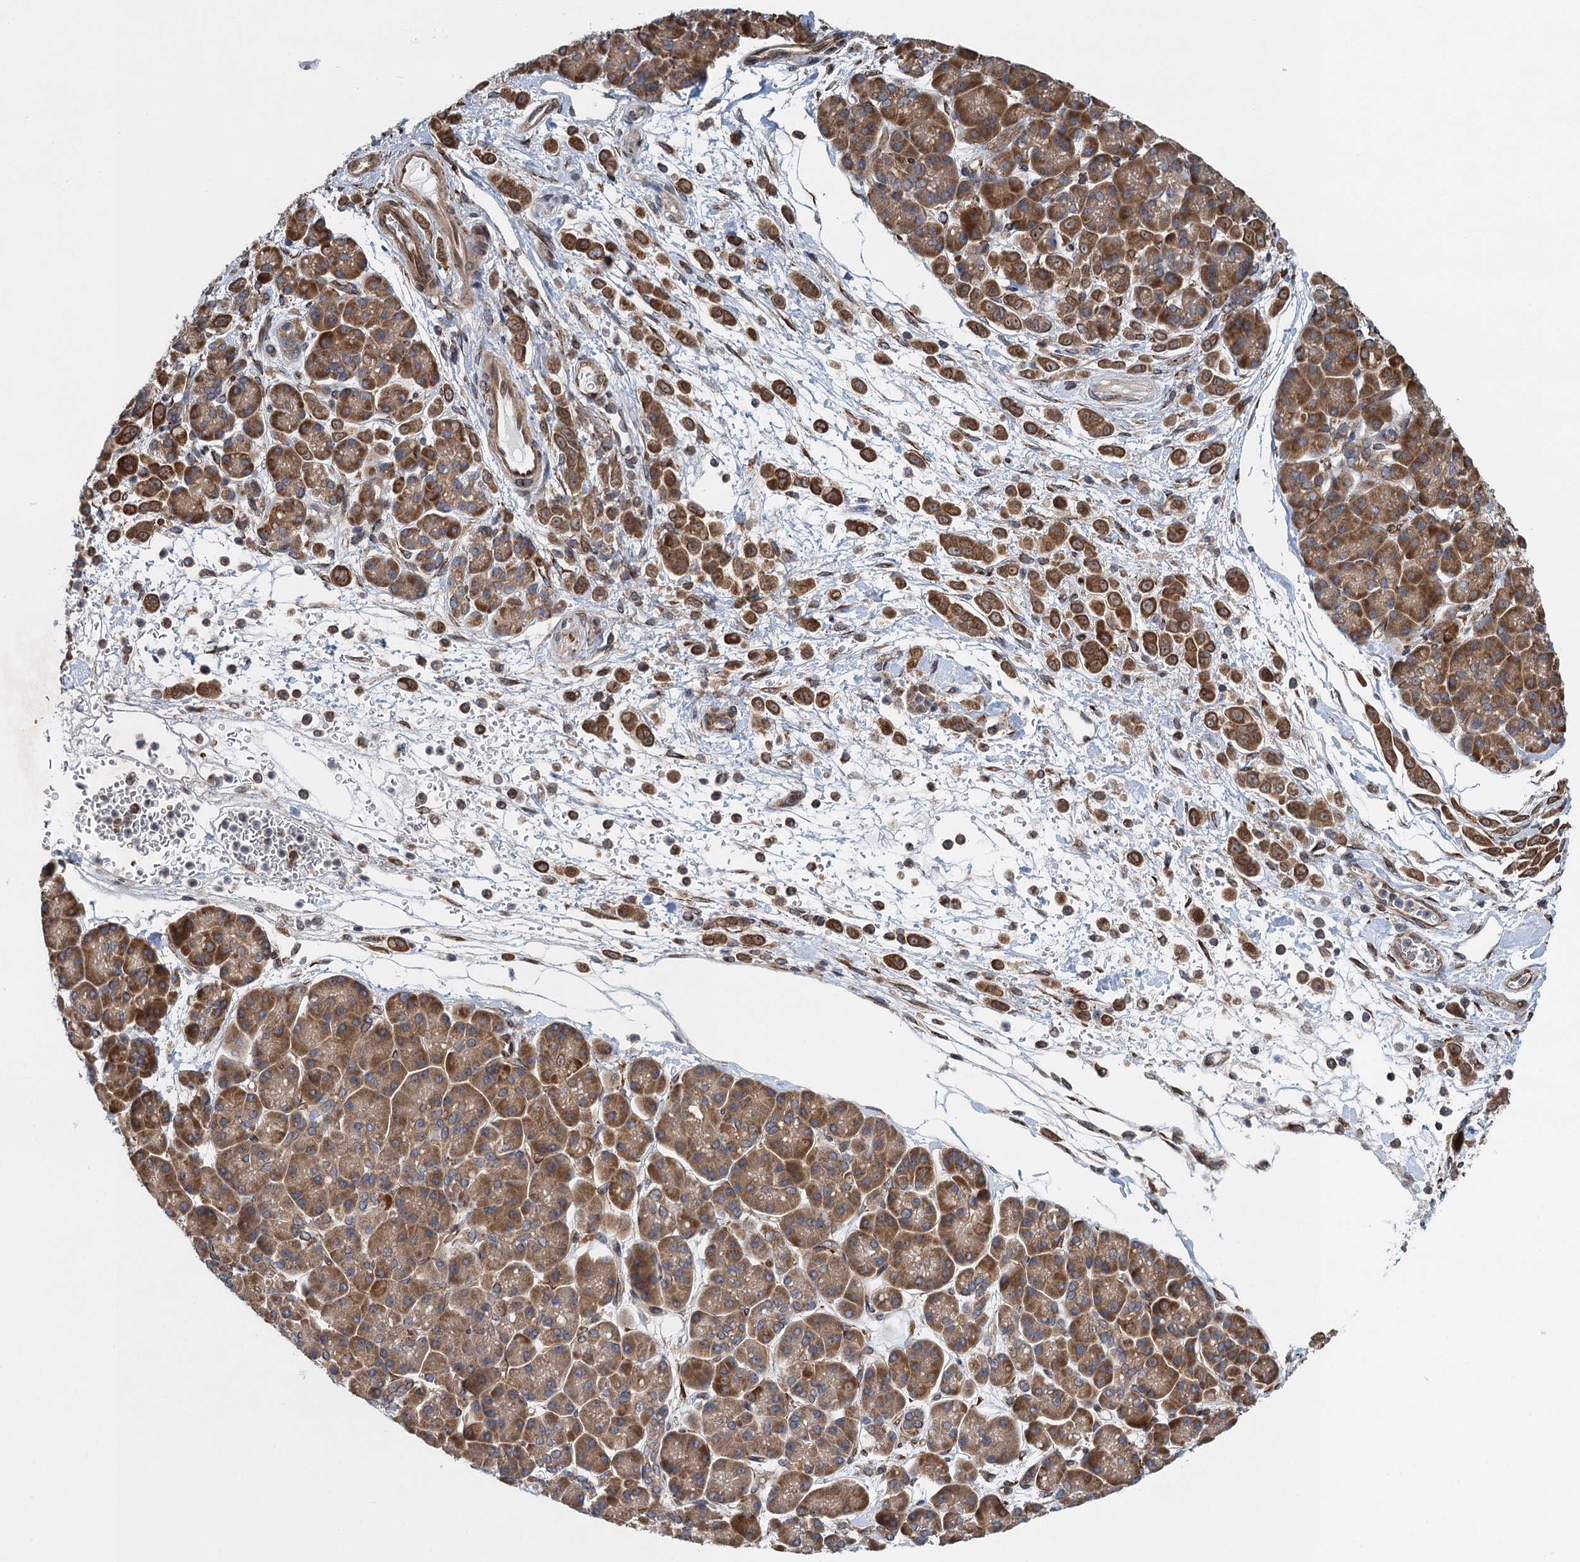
{"staining": {"intensity": "strong", "quantity": ">75%", "location": "cytoplasmic/membranous"}, "tissue": "pancreatic cancer", "cell_type": "Tumor cells", "image_type": "cancer", "snomed": [{"axis": "morphology", "description": "Normal tissue, NOS"}, {"axis": "morphology", "description": "Adenocarcinoma, NOS"}, {"axis": "topography", "description": "Pancreas"}], "caption": "Adenocarcinoma (pancreatic) tissue reveals strong cytoplasmic/membranous expression in about >75% of tumor cells, visualized by immunohistochemistry.", "gene": "MDM1", "patient": {"sex": "female", "age": 64}}